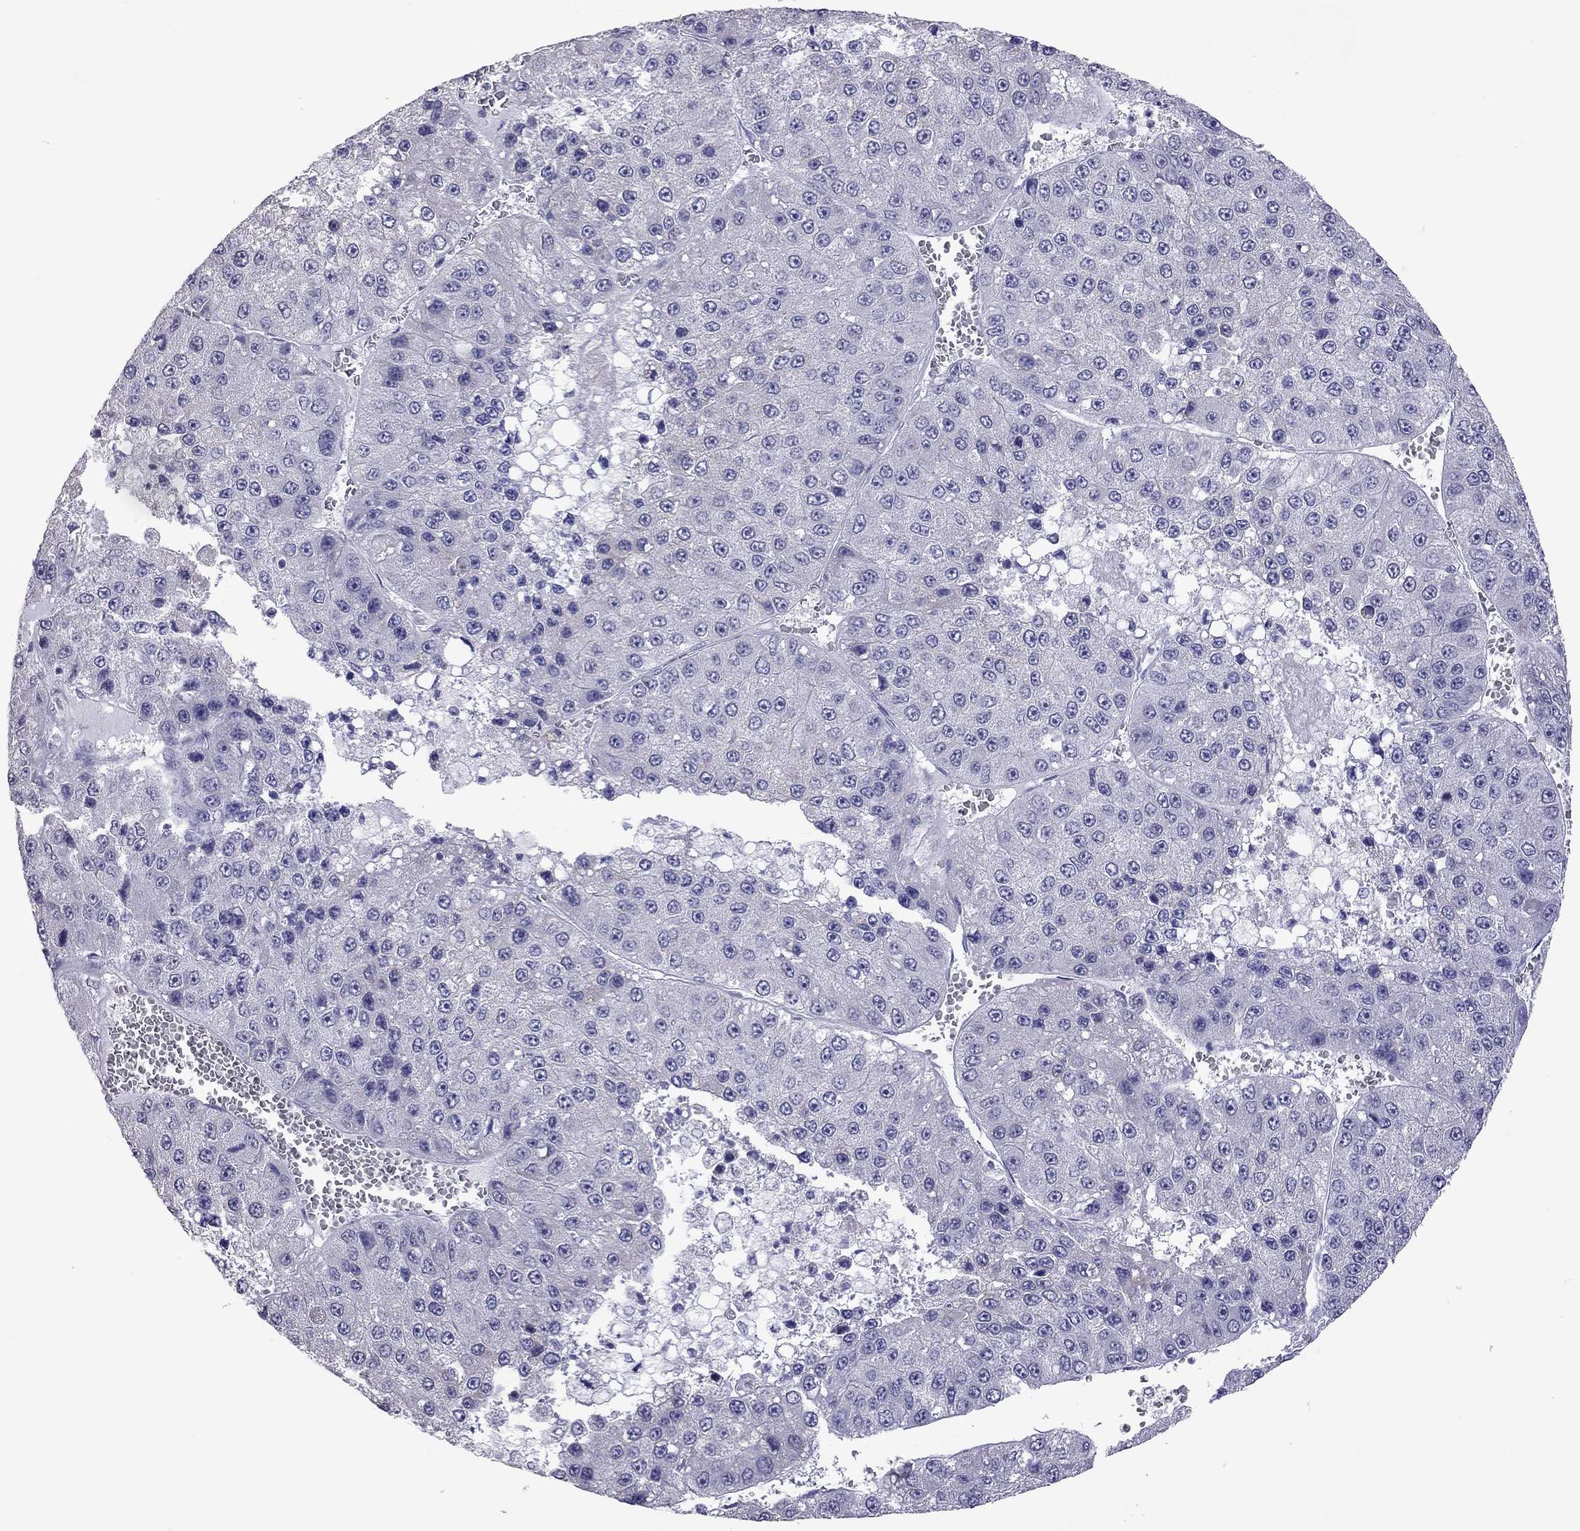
{"staining": {"intensity": "negative", "quantity": "none", "location": "none"}, "tissue": "liver cancer", "cell_type": "Tumor cells", "image_type": "cancer", "snomed": [{"axis": "morphology", "description": "Carcinoma, Hepatocellular, NOS"}, {"axis": "topography", "description": "Liver"}], "caption": "A photomicrograph of human liver hepatocellular carcinoma is negative for staining in tumor cells.", "gene": "PPP1R3A", "patient": {"sex": "female", "age": 73}}